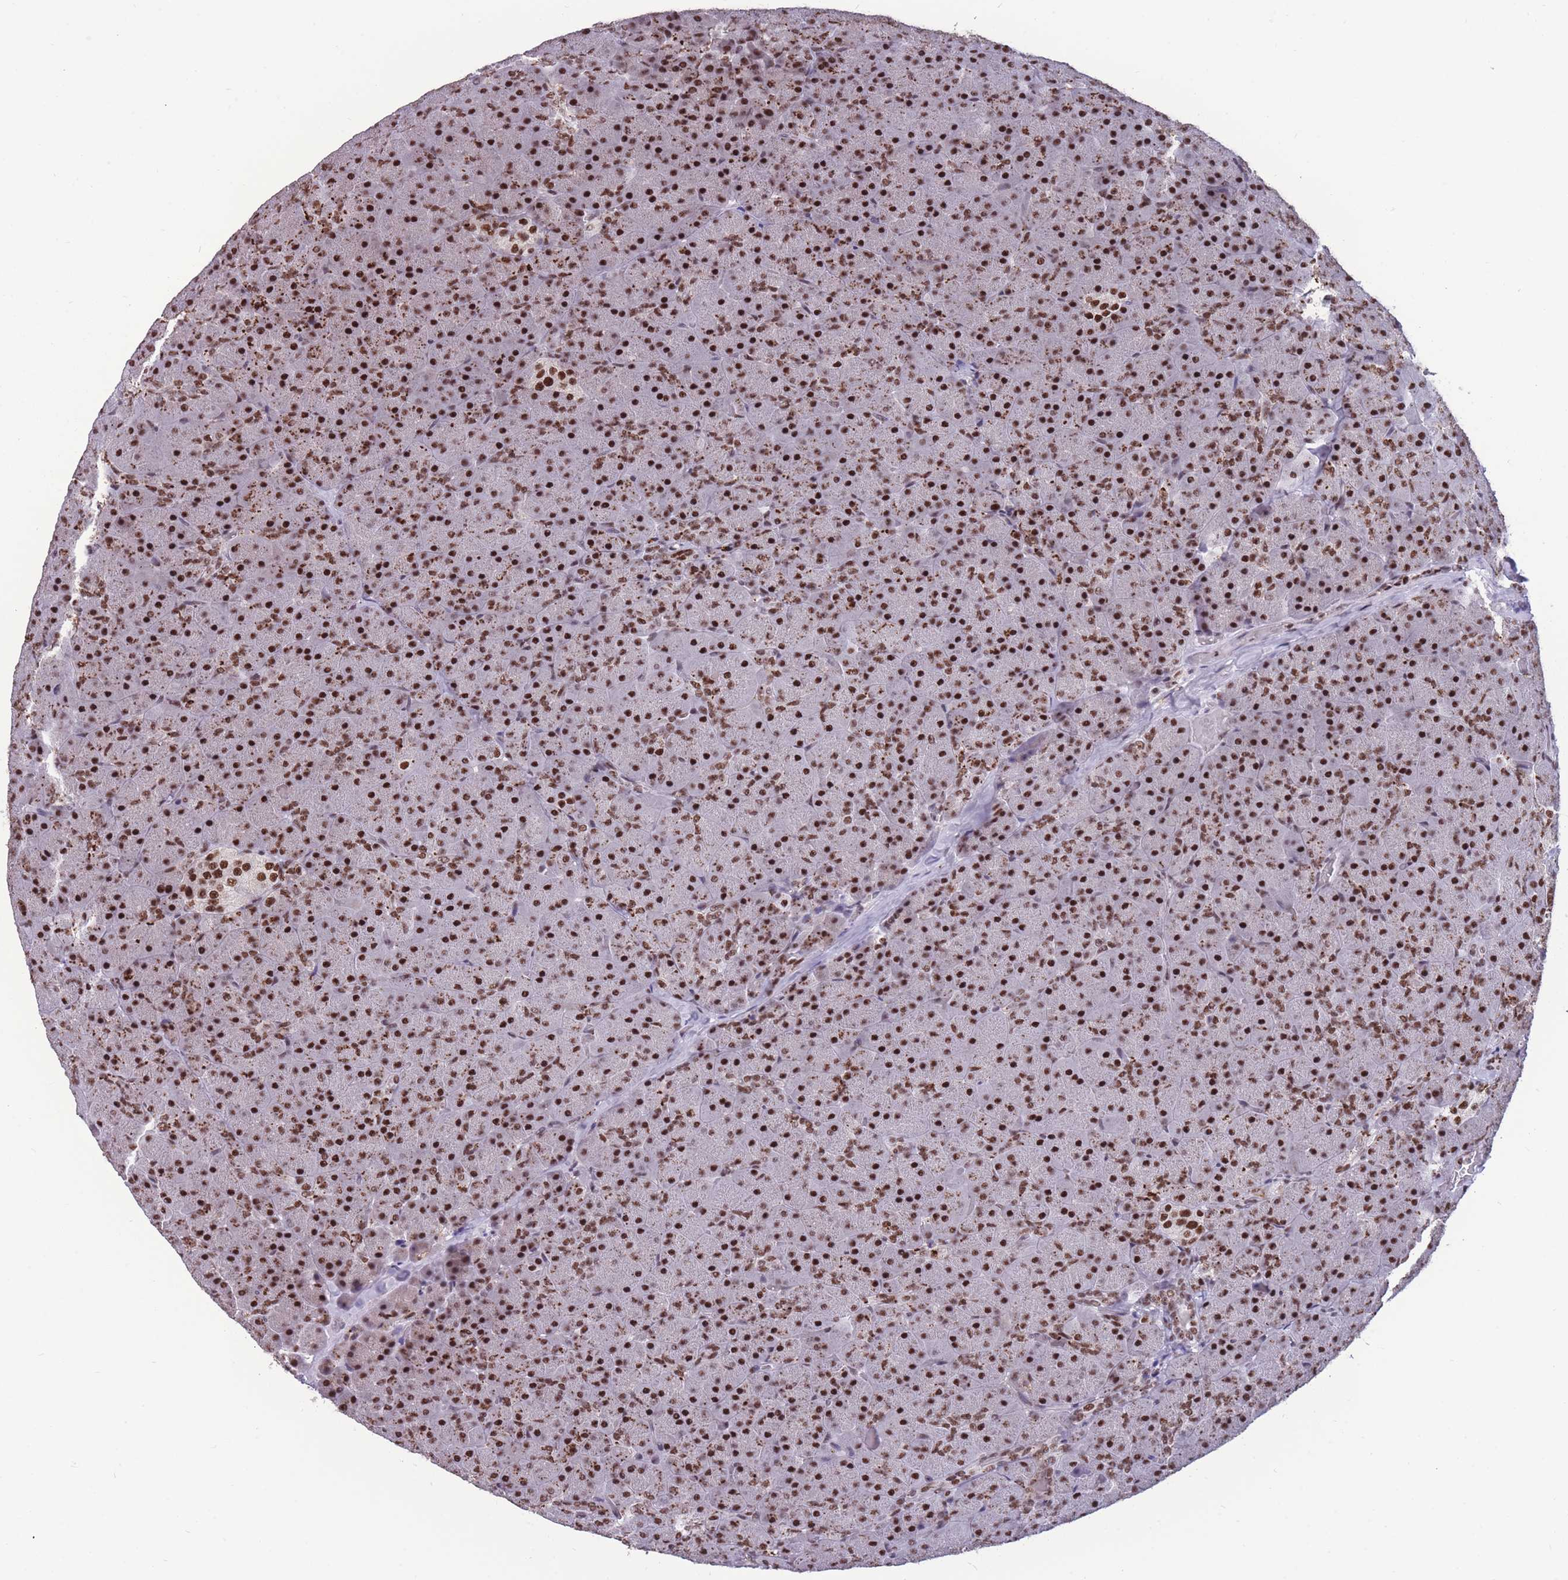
{"staining": {"intensity": "strong", "quantity": ">75%", "location": "nuclear"}, "tissue": "pancreas", "cell_type": "Exocrine glandular cells", "image_type": "normal", "snomed": [{"axis": "morphology", "description": "Normal tissue, NOS"}, {"axis": "topography", "description": "Pancreas"}], "caption": "This is a micrograph of IHC staining of unremarkable pancreas, which shows strong positivity in the nuclear of exocrine glandular cells.", "gene": "PRPF19", "patient": {"sex": "male", "age": 36}}